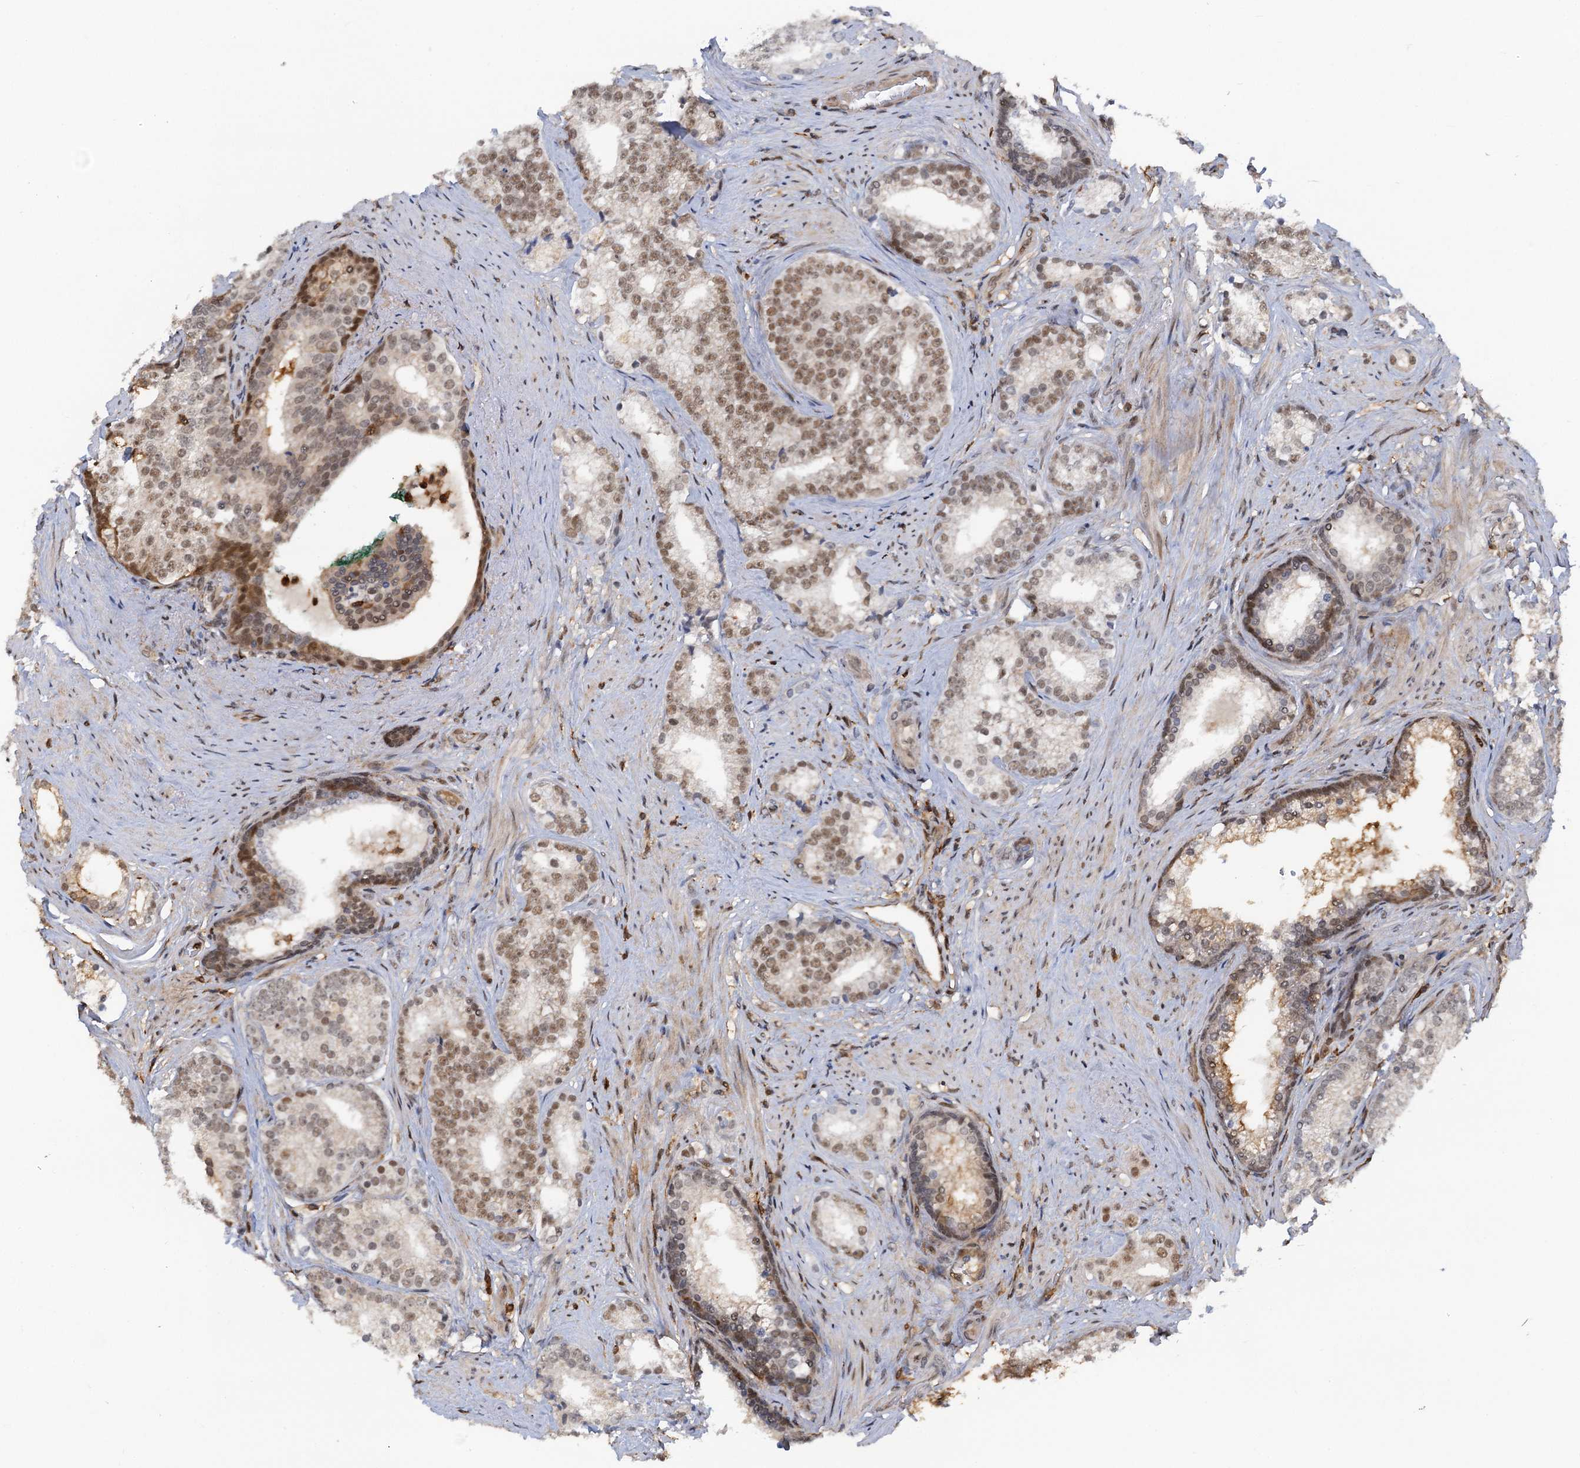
{"staining": {"intensity": "moderate", "quantity": ">75%", "location": "nuclear"}, "tissue": "prostate cancer", "cell_type": "Tumor cells", "image_type": "cancer", "snomed": [{"axis": "morphology", "description": "Adenocarcinoma, Low grade"}, {"axis": "topography", "description": "Prostate"}], "caption": "Moderate nuclear staining for a protein is identified in approximately >75% of tumor cells of prostate adenocarcinoma (low-grade) using immunohistochemistry.", "gene": "ZNF609", "patient": {"sex": "male", "age": 71}}